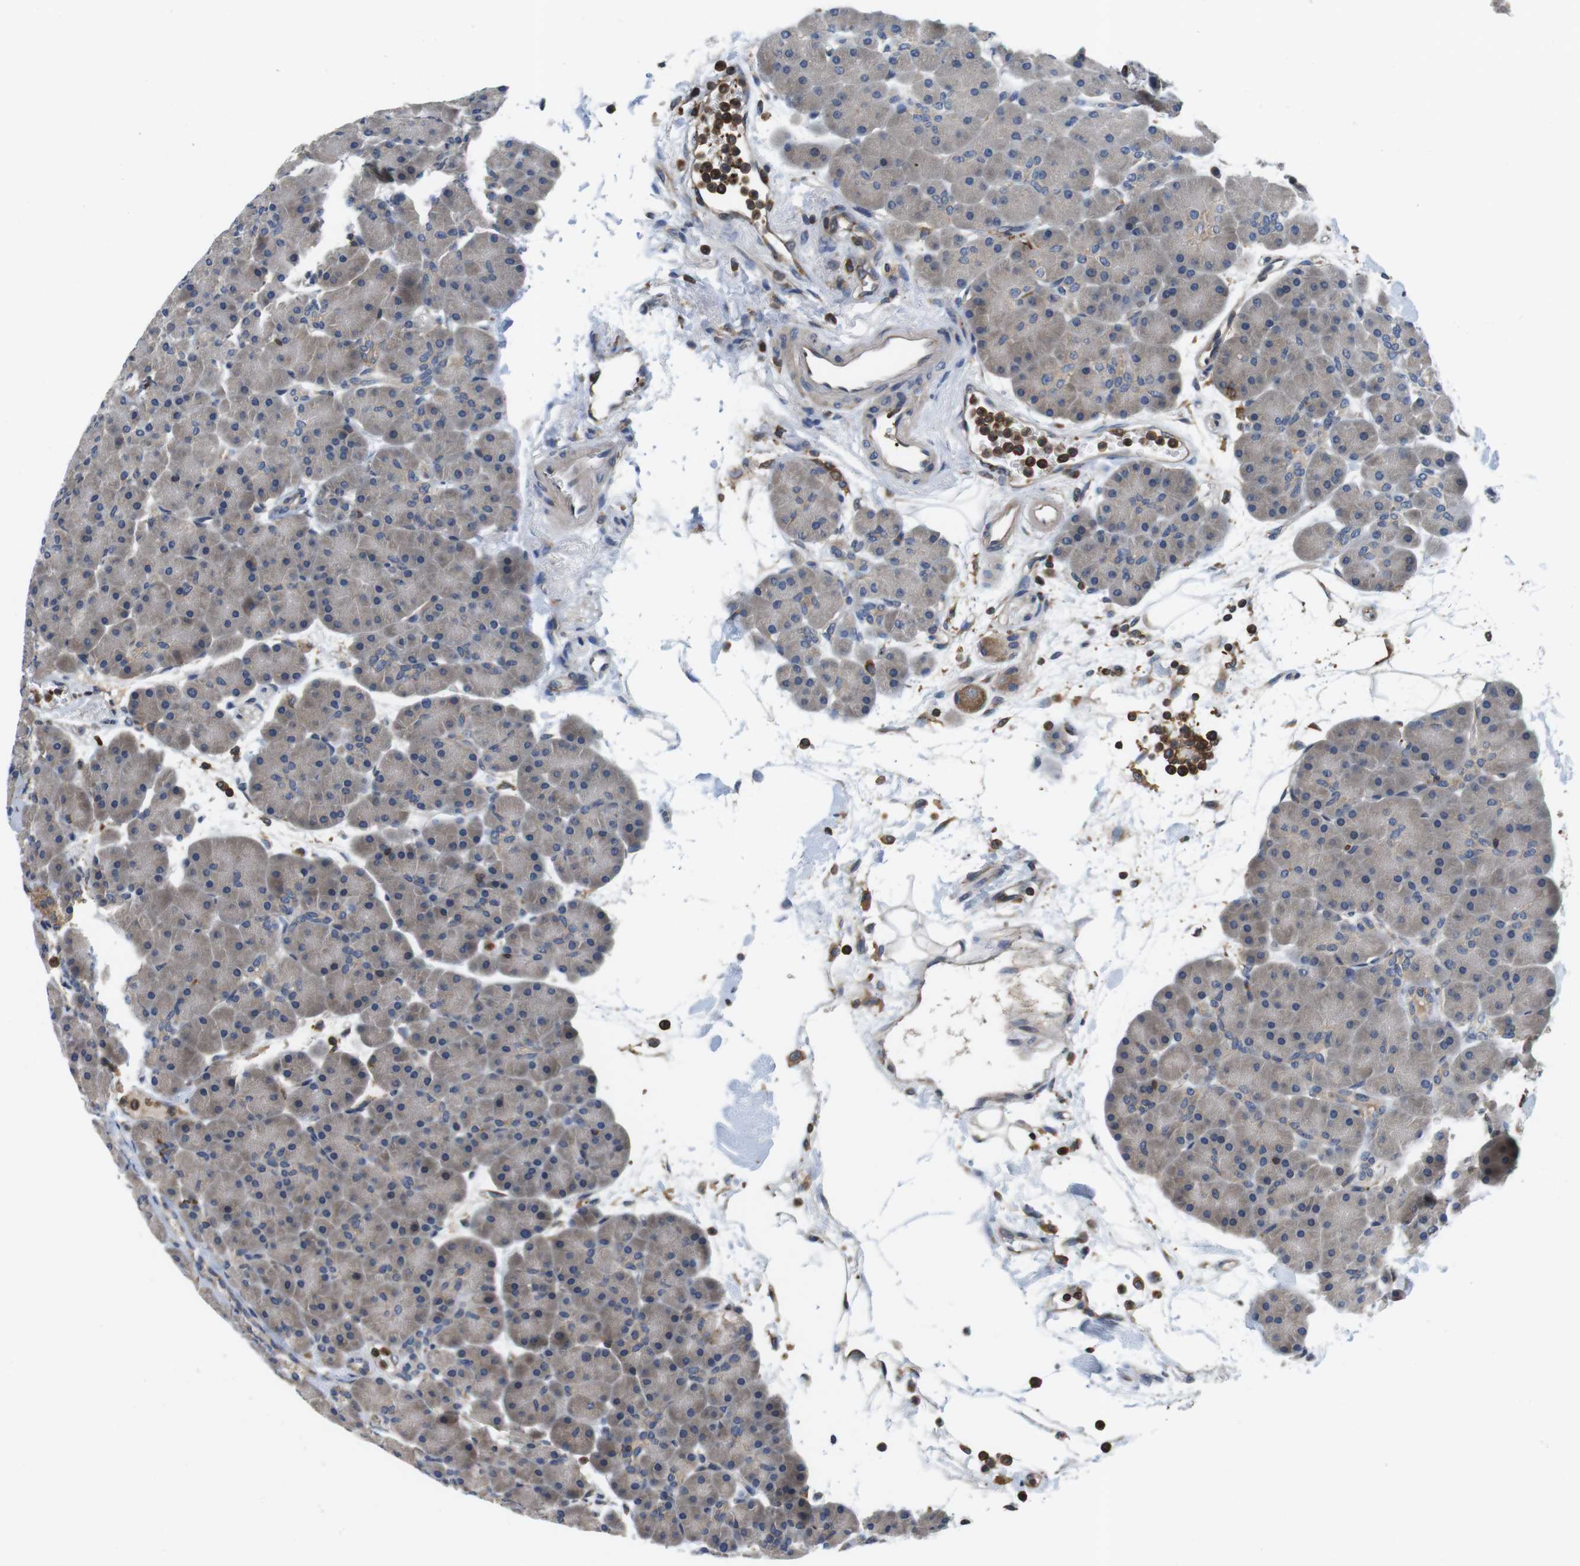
{"staining": {"intensity": "weak", "quantity": "25%-75%", "location": "cytoplasmic/membranous"}, "tissue": "pancreas", "cell_type": "Exocrine glandular cells", "image_type": "normal", "snomed": [{"axis": "morphology", "description": "Normal tissue, NOS"}, {"axis": "topography", "description": "Pancreas"}], "caption": "A brown stain shows weak cytoplasmic/membranous staining of a protein in exocrine glandular cells of unremarkable human pancreas. (DAB (3,3'-diaminobenzidine) IHC, brown staining for protein, blue staining for nuclei).", "gene": "HERPUD2", "patient": {"sex": "male", "age": 66}}